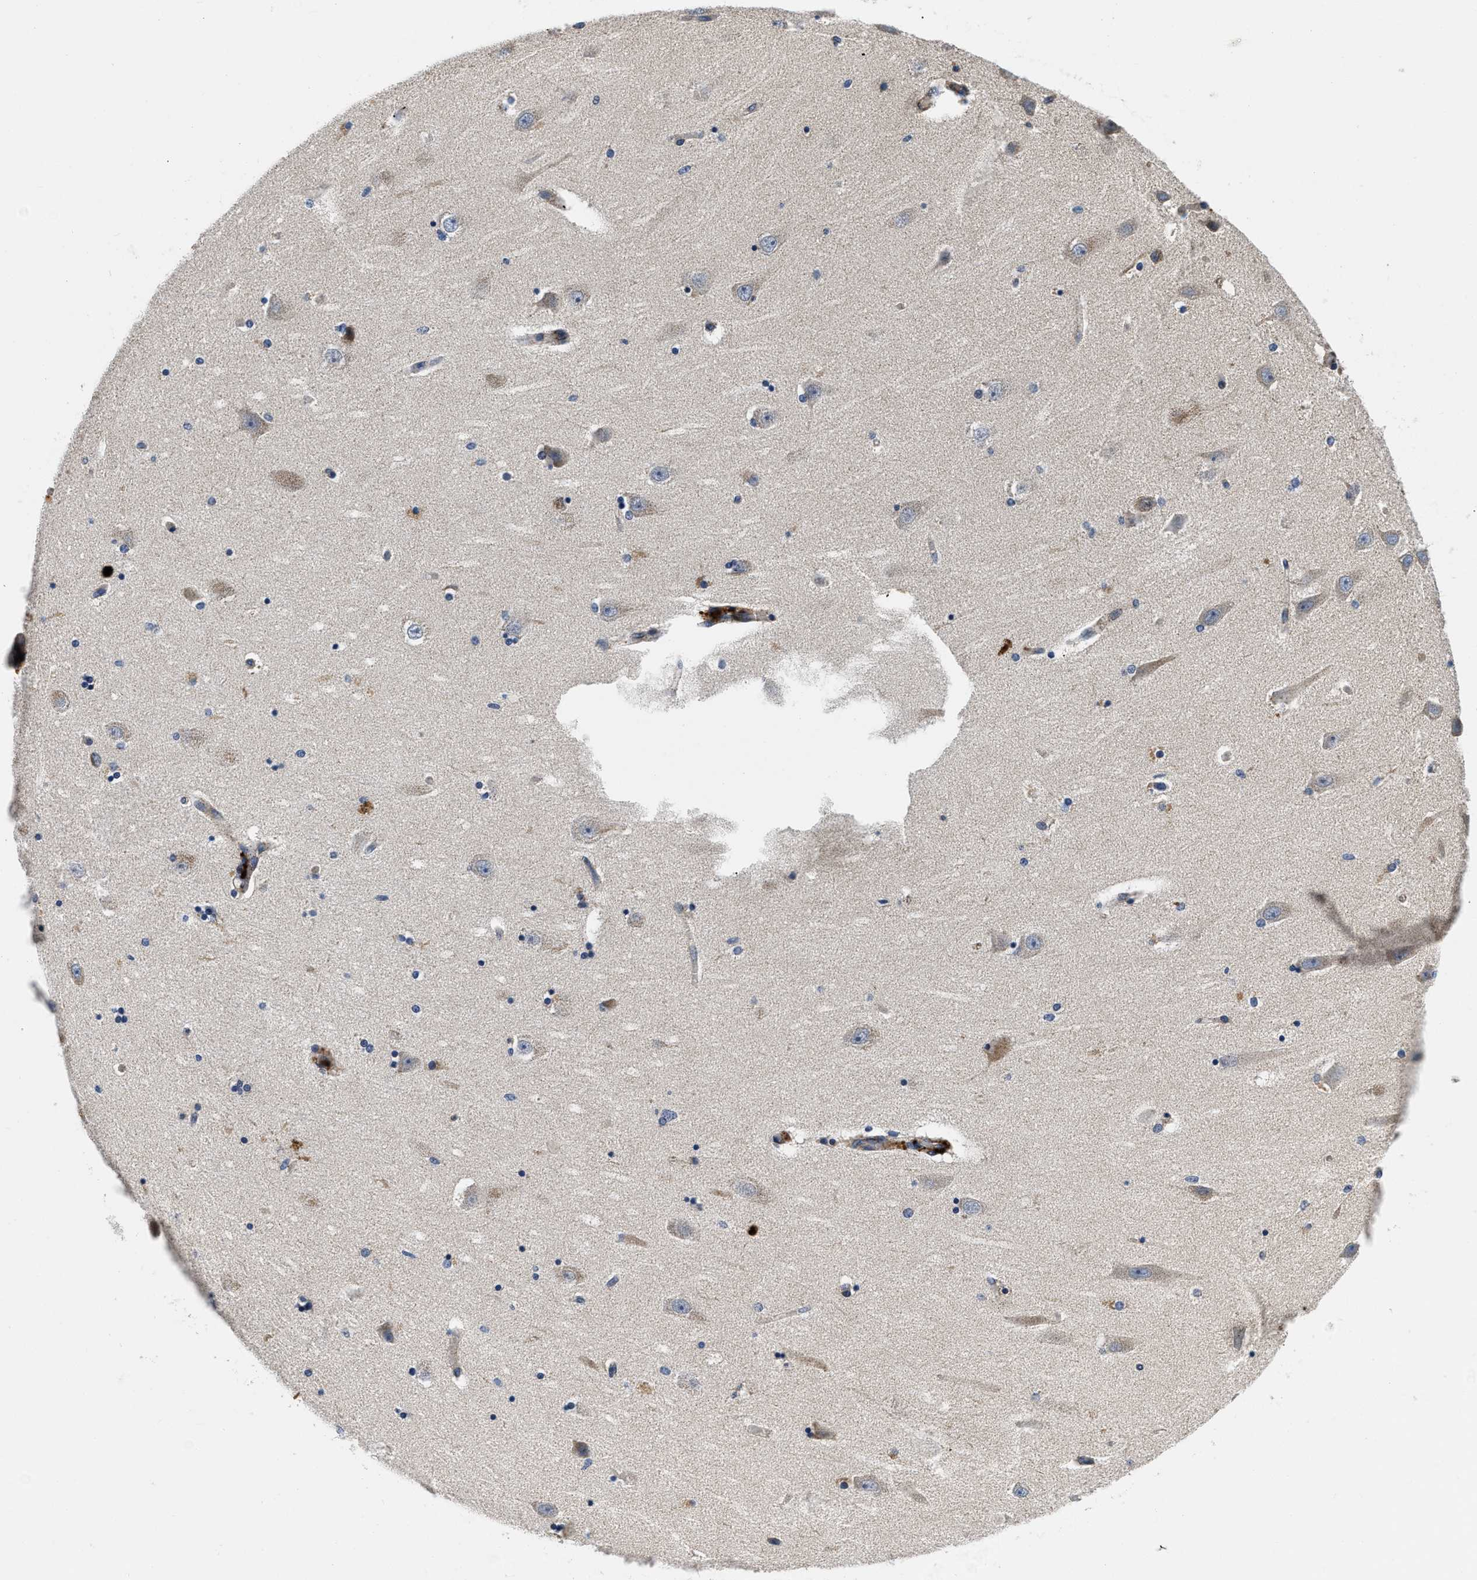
{"staining": {"intensity": "moderate", "quantity": "<25%", "location": "cytoplasmic/membranous"}, "tissue": "hippocampus", "cell_type": "Glial cells", "image_type": "normal", "snomed": [{"axis": "morphology", "description": "Normal tissue, NOS"}, {"axis": "topography", "description": "Hippocampus"}], "caption": "The histopathology image displays staining of unremarkable hippocampus, revealing moderate cytoplasmic/membranous protein positivity (brown color) within glial cells.", "gene": "PDP1", "patient": {"sex": "female", "age": 54}}